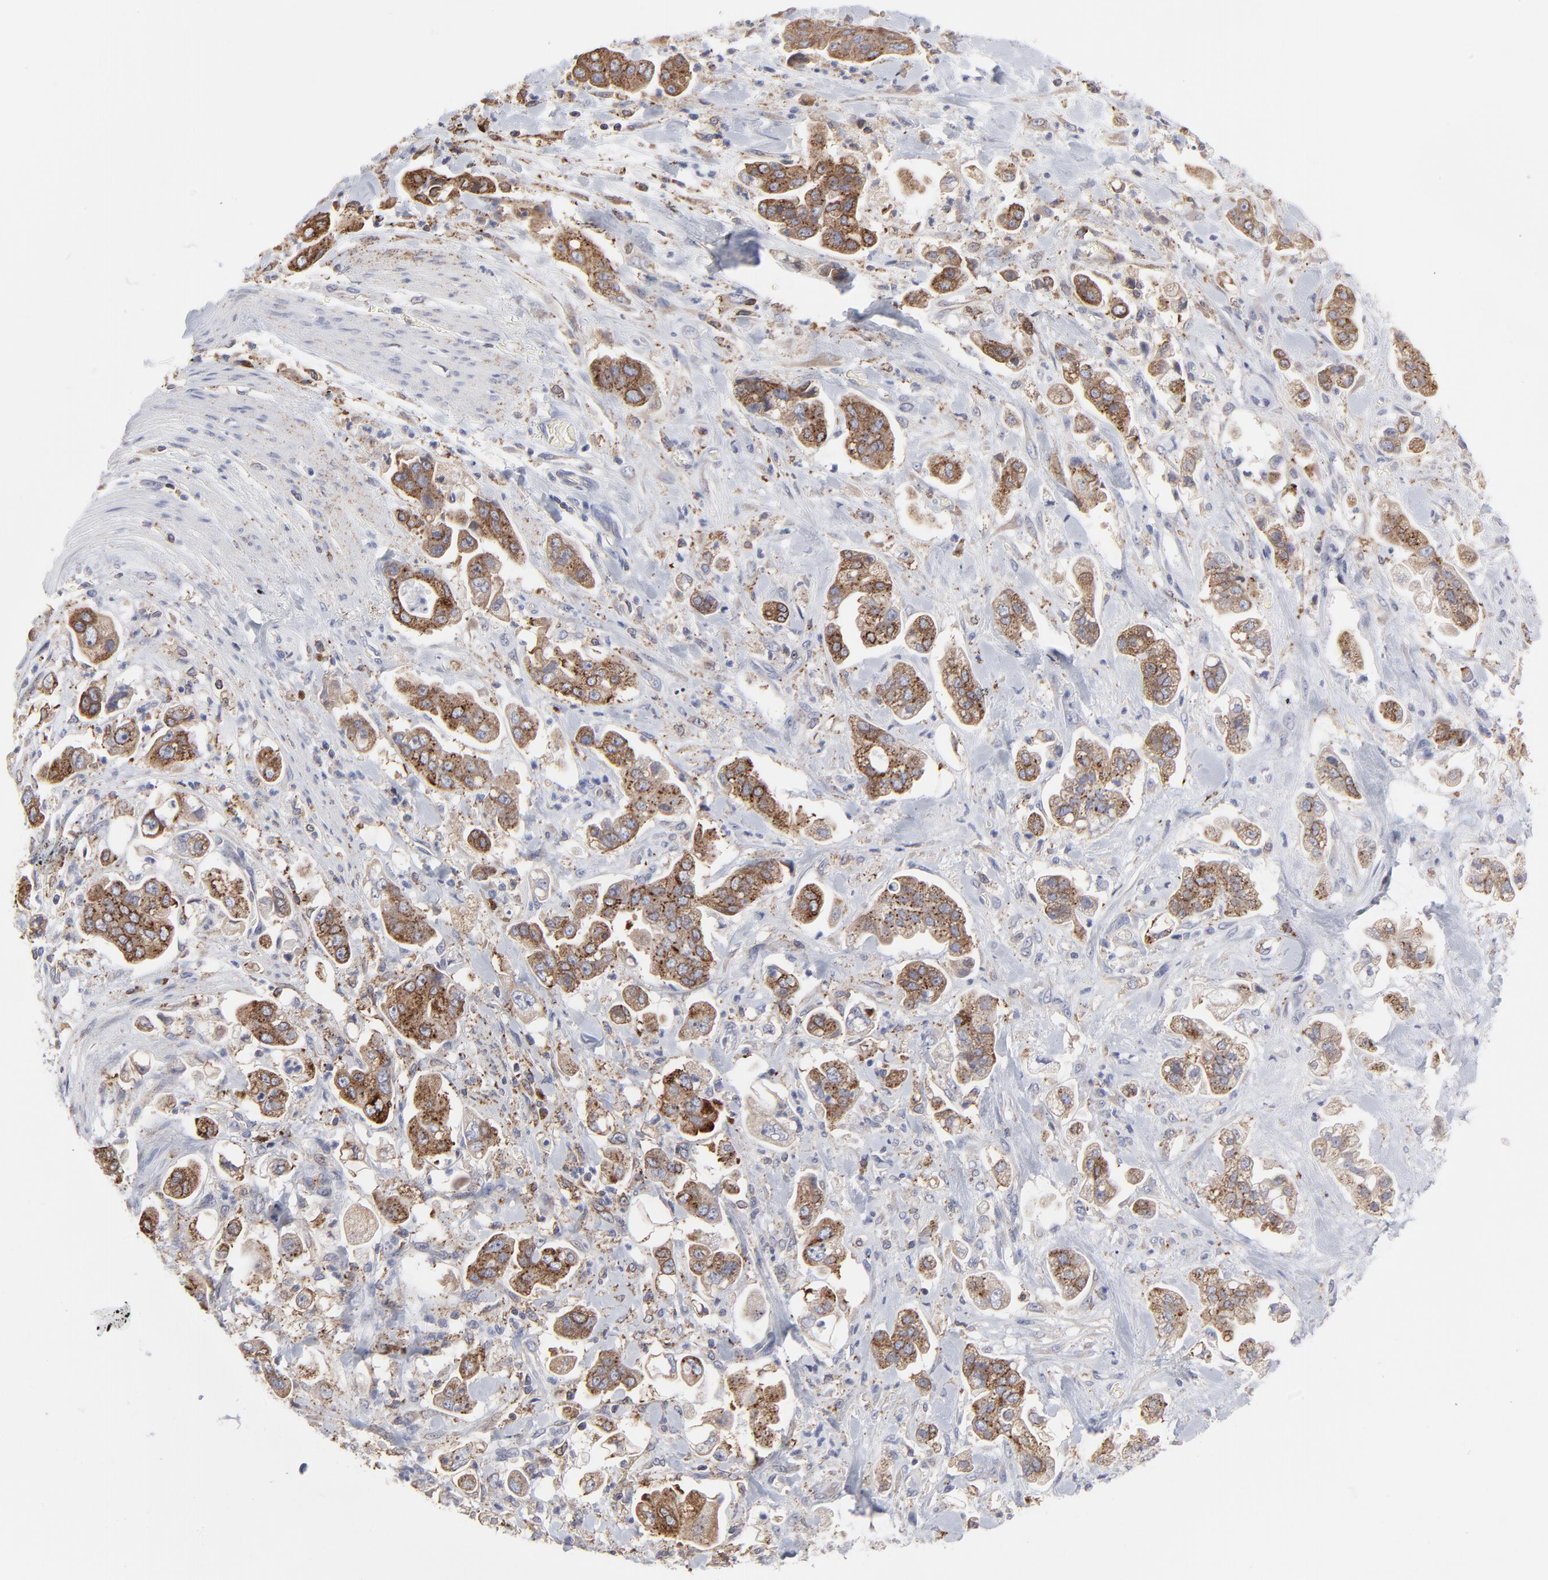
{"staining": {"intensity": "moderate", "quantity": ">75%", "location": "cytoplasmic/membranous"}, "tissue": "stomach cancer", "cell_type": "Tumor cells", "image_type": "cancer", "snomed": [{"axis": "morphology", "description": "Adenocarcinoma, NOS"}, {"axis": "topography", "description": "Stomach"}], "caption": "Immunohistochemical staining of stomach cancer (adenocarcinoma) exhibits medium levels of moderate cytoplasmic/membranous staining in about >75% of tumor cells.", "gene": "TRIM22", "patient": {"sex": "male", "age": 62}}